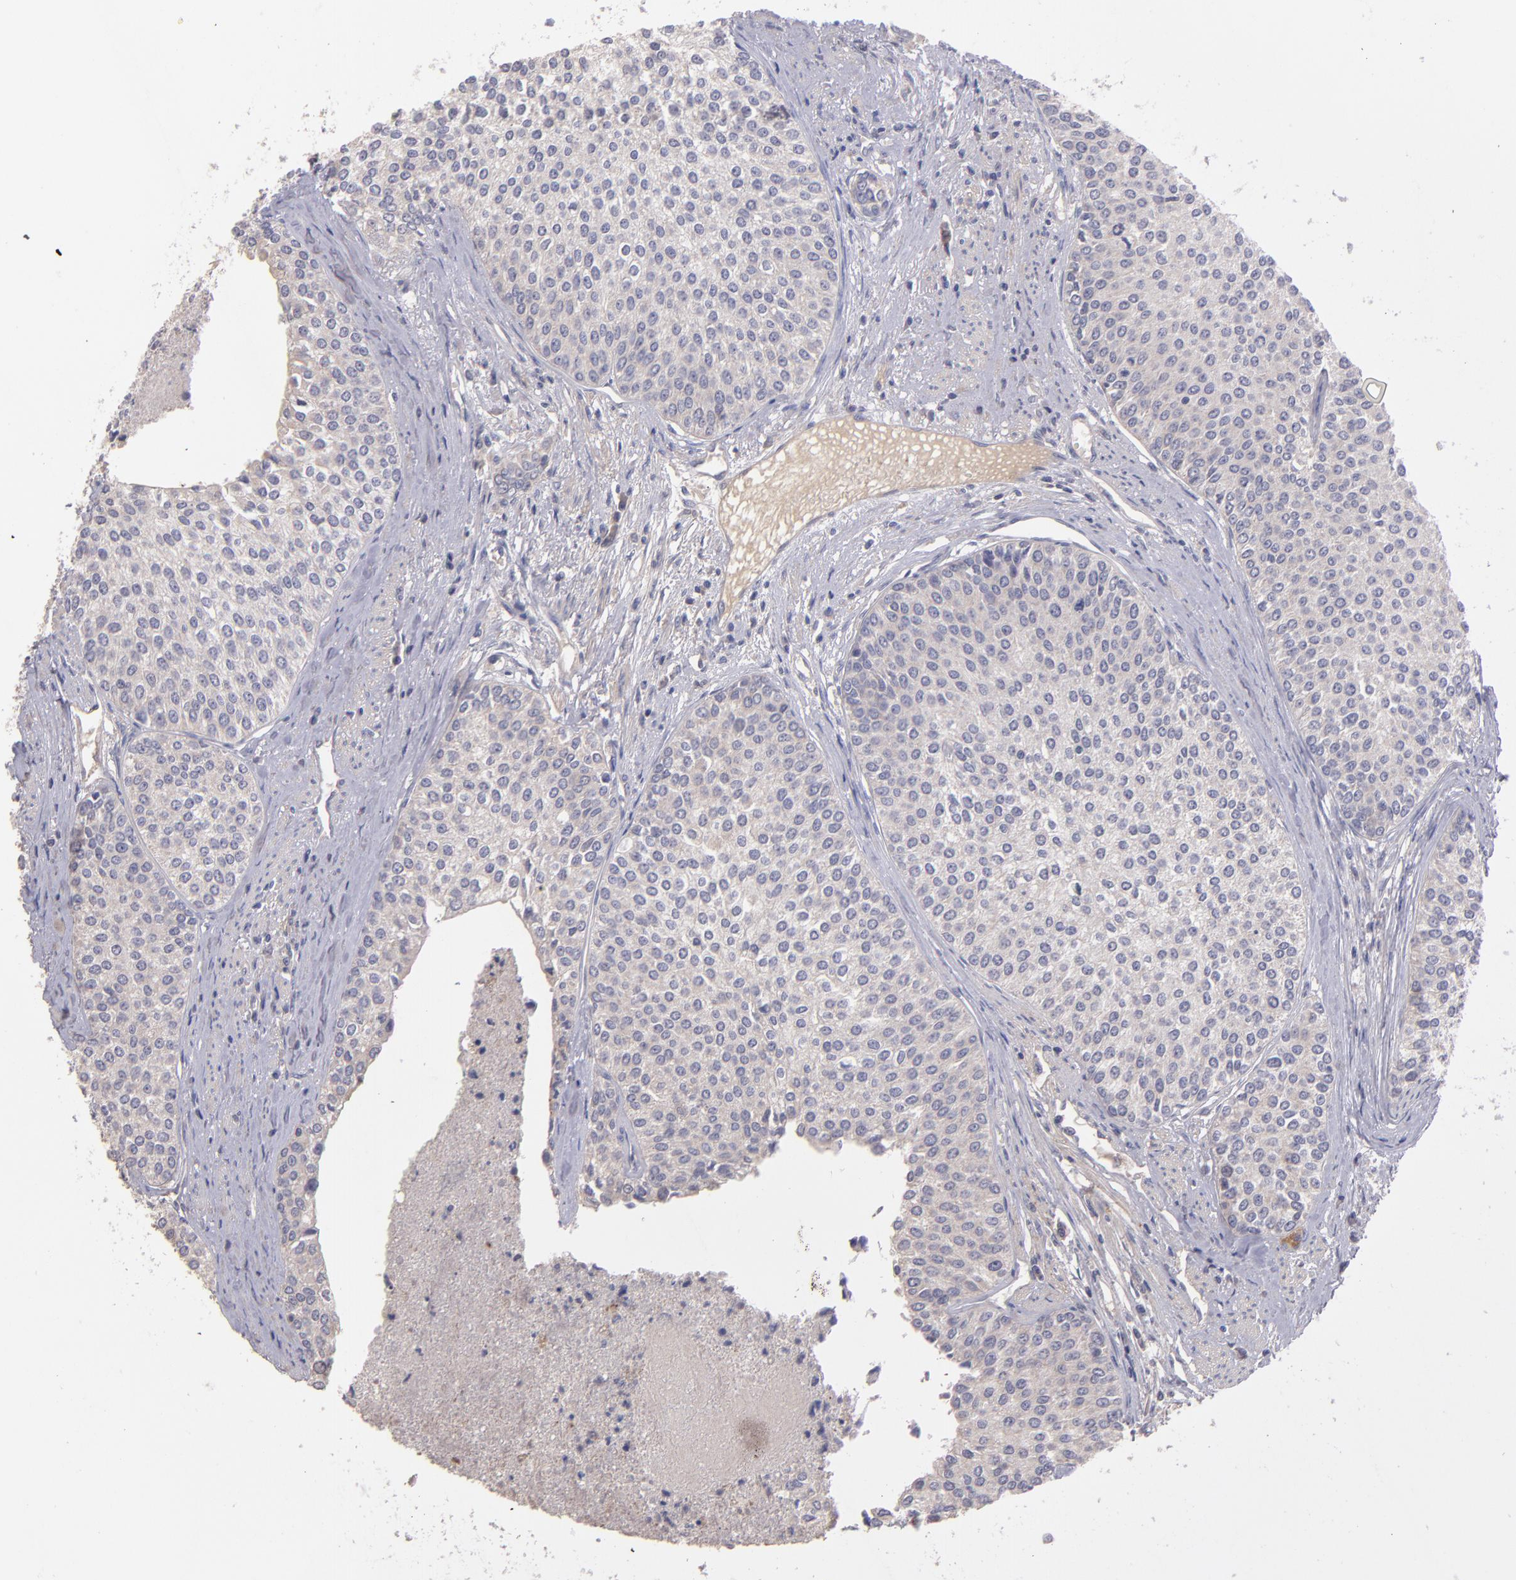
{"staining": {"intensity": "negative", "quantity": "none", "location": "none"}, "tissue": "urothelial cancer", "cell_type": "Tumor cells", "image_type": "cancer", "snomed": [{"axis": "morphology", "description": "Urothelial carcinoma, Low grade"}, {"axis": "topography", "description": "Urinary bladder"}], "caption": "High power microscopy image of an immunohistochemistry (IHC) micrograph of urothelial carcinoma (low-grade), revealing no significant expression in tumor cells.", "gene": "GNAZ", "patient": {"sex": "female", "age": 73}}